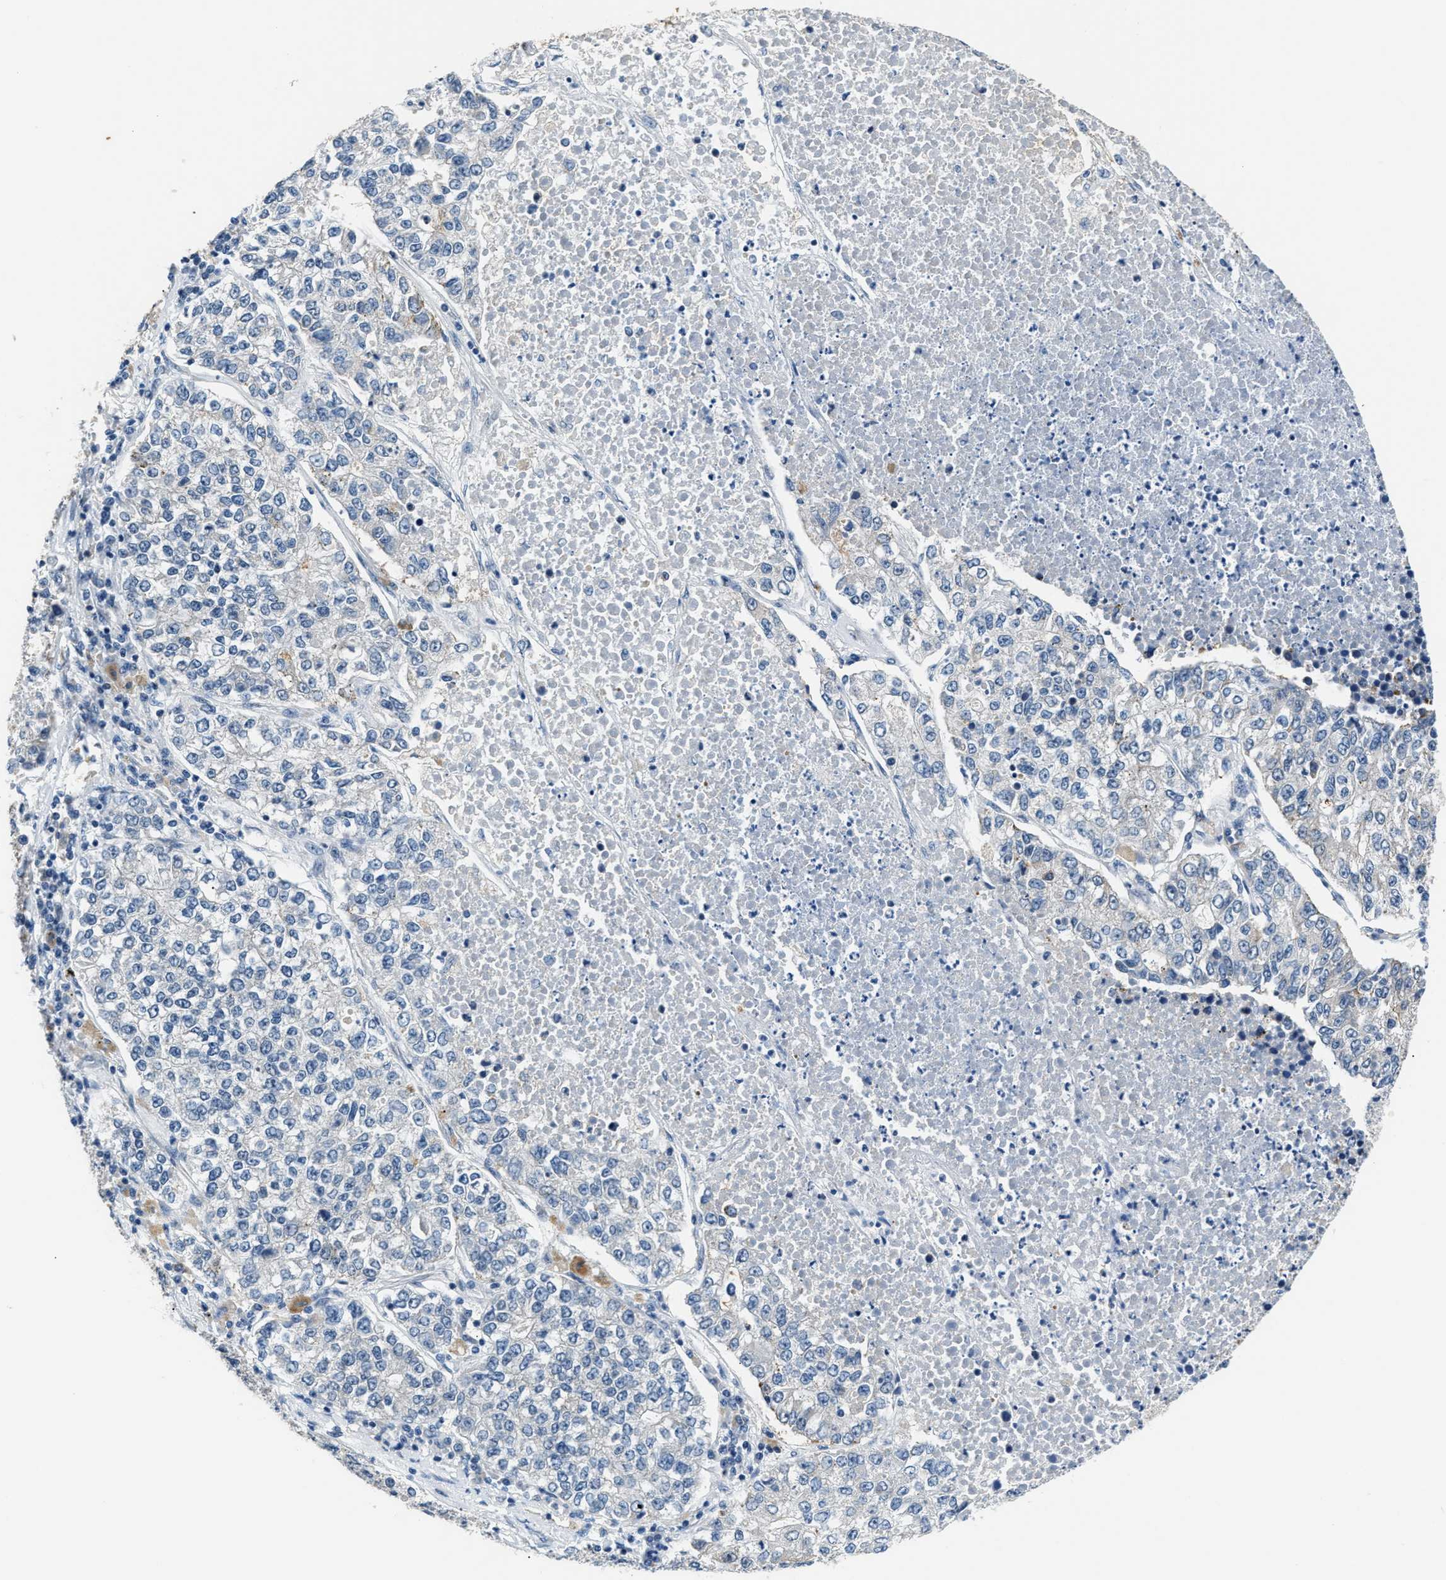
{"staining": {"intensity": "negative", "quantity": "none", "location": "none"}, "tissue": "lung cancer", "cell_type": "Tumor cells", "image_type": "cancer", "snomed": [{"axis": "morphology", "description": "Adenocarcinoma, NOS"}, {"axis": "topography", "description": "Lung"}], "caption": "The IHC image has no significant expression in tumor cells of lung adenocarcinoma tissue. (DAB (3,3'-diaminobenzidine) IHC visualized using brightfield microscopy, high magnification).", "gene": "PPM1H", "patient": {"sex": "male", "age": 49}}